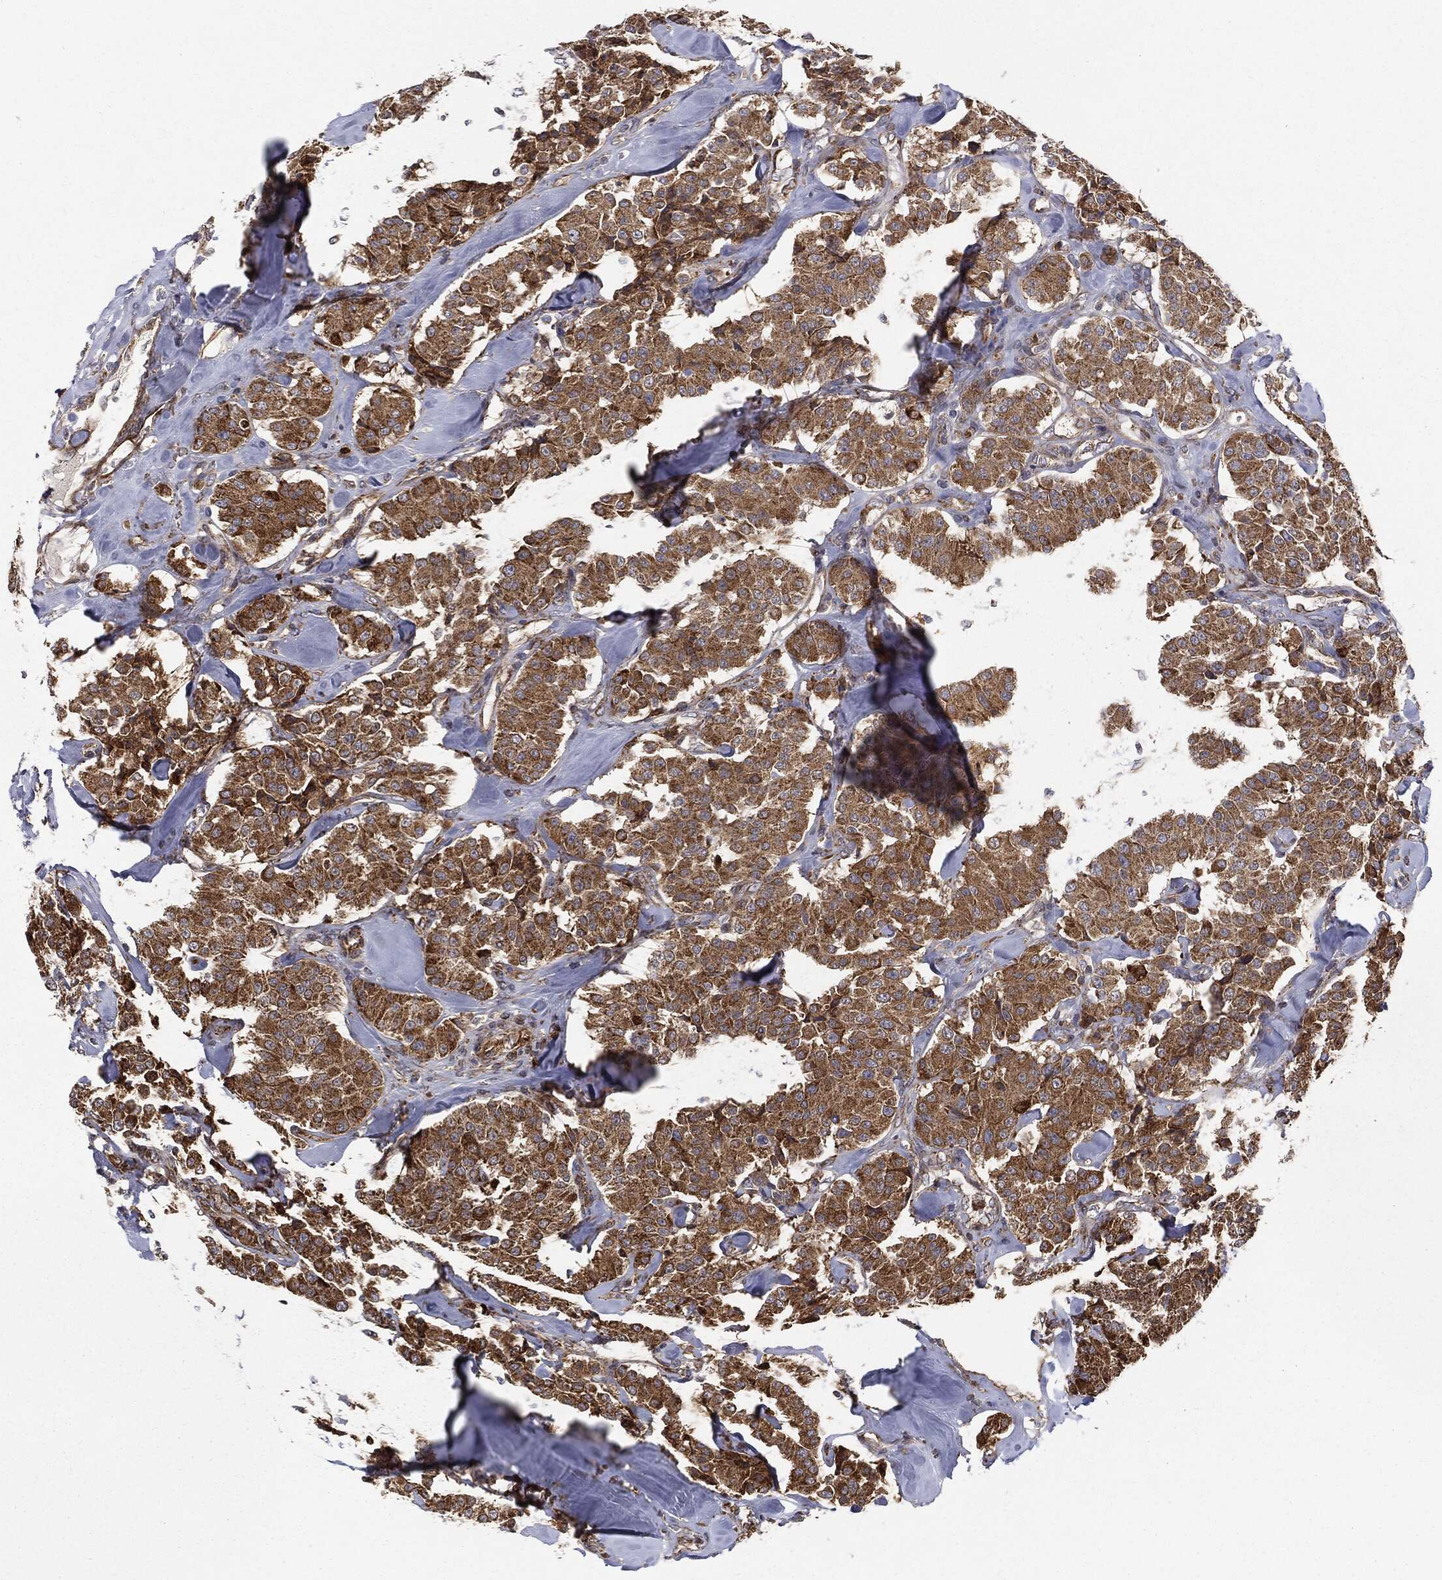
{"staining": {"intensity": "strong", "quantity": ">75%", "location": "cytoplasmic/membranous"}, "tissue": "carcinoid", "cell_type": "Tumor cells", "image_type": "cancer", "snomed": [{"axis": "morphology", "description": "Carcinoid, malignant, NOS"}, {"axis": "topography", "description": "Pancreas"}], "caption": "Immunohistochemical staining of human carcinoid (malignant) reveals high levels of strong cytoplasmic/membranous positivity in about >75% of tumor cells.", "gene": "CYLD", "patient": {"sex": "male", "age": 41}}